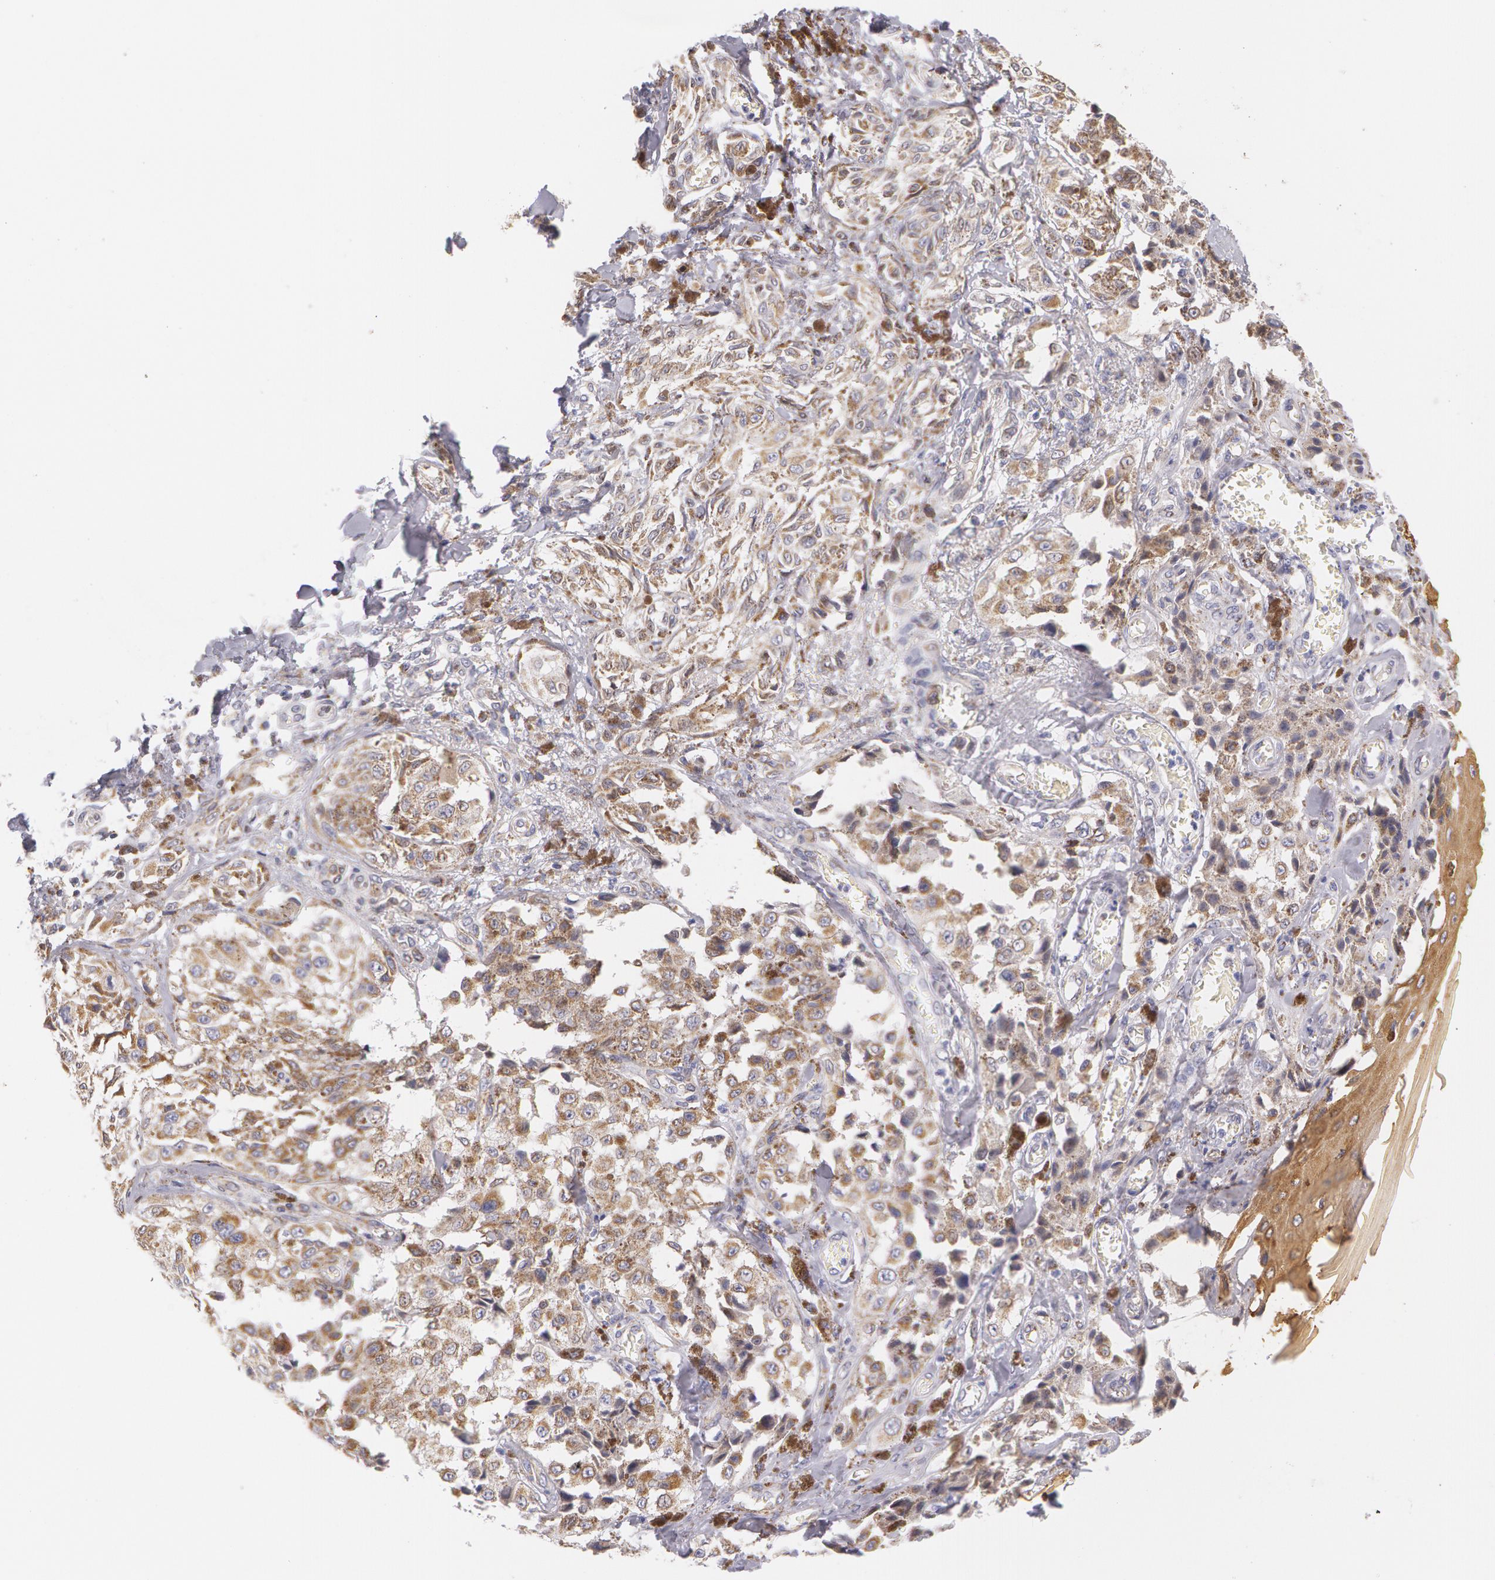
{"staining": {"intensity": "weak", "quantity": "25%-75%", "location": "cytoplasmic/membranous"}, "tissue": "melanoma", "cell_type": "Tumor cells", "image_type": "cancer", "snomed": [{"axis": "morphology", "description": "Malignant melanoma, NOS"}, {"axis": "topography", "description": "Skin"}], "caption": "Tumor cells reveal low levels of weak cytoplasmic/membranous expression in about 25%-75% of cells in human melanoma.", "gene": "KRT18", "patient": {"sex": "female", "age": 82}}